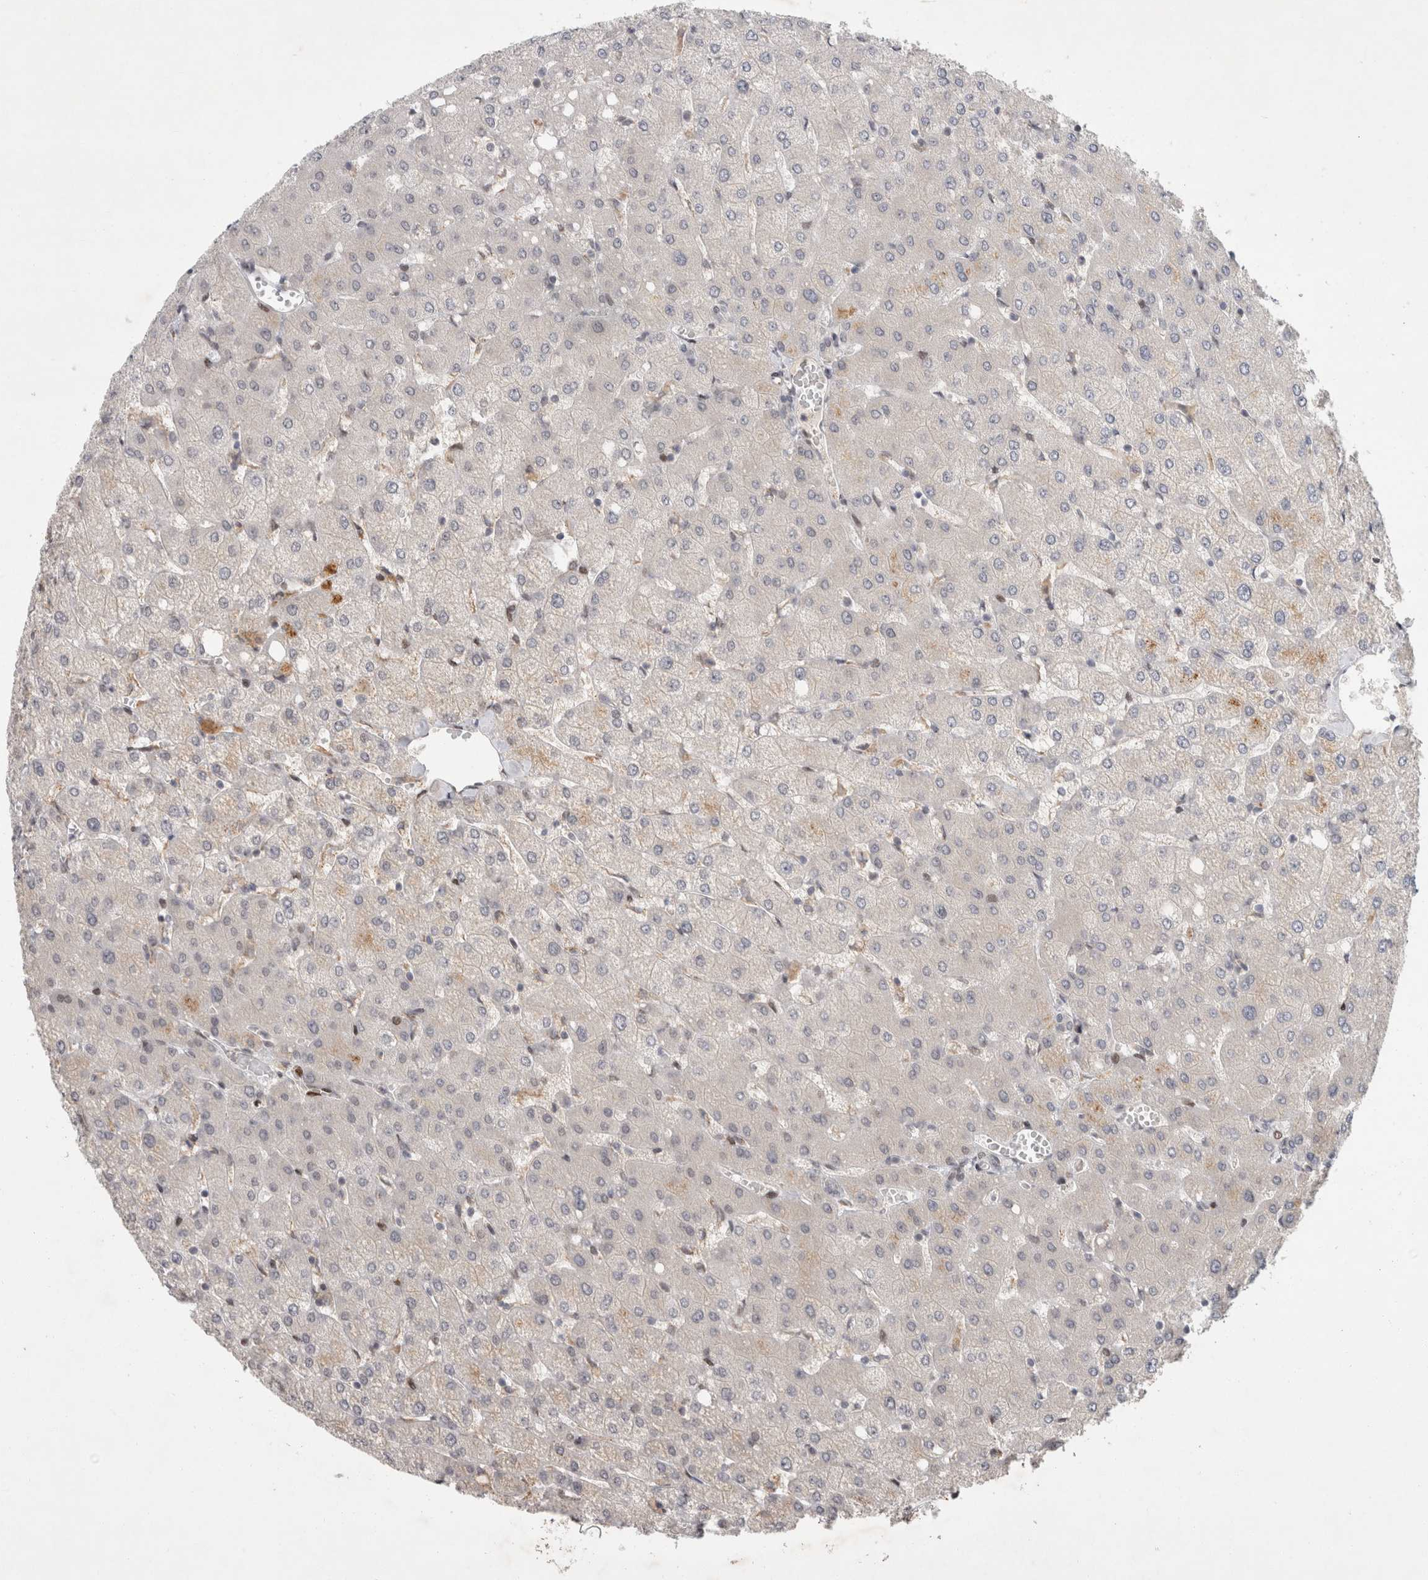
{"staining": {"intensity": "moderate", "quantity": "<25%", "location": "nuclear"}, "tissue": "liver", "cell_type": "Cholangiocytes", "image_type": "normal", "snomed": [{"axis": "morphology", "description": "Normal tissue, NOS"}, {"axis": "topography", "description": "Liver"}], "caption": "DAB (3,3'-diaminobenzidine) immunohistochemical staining of benign human liver reveals moderate nuclear protein positivity in about <25% of cholangiocytes. (Stains: DAB in brown, nuclei in blue, Microscopy: brightfield microscopy at high magnification).", "gene": "C8orf58", "patient": {"sex": "female", "age": 54}}